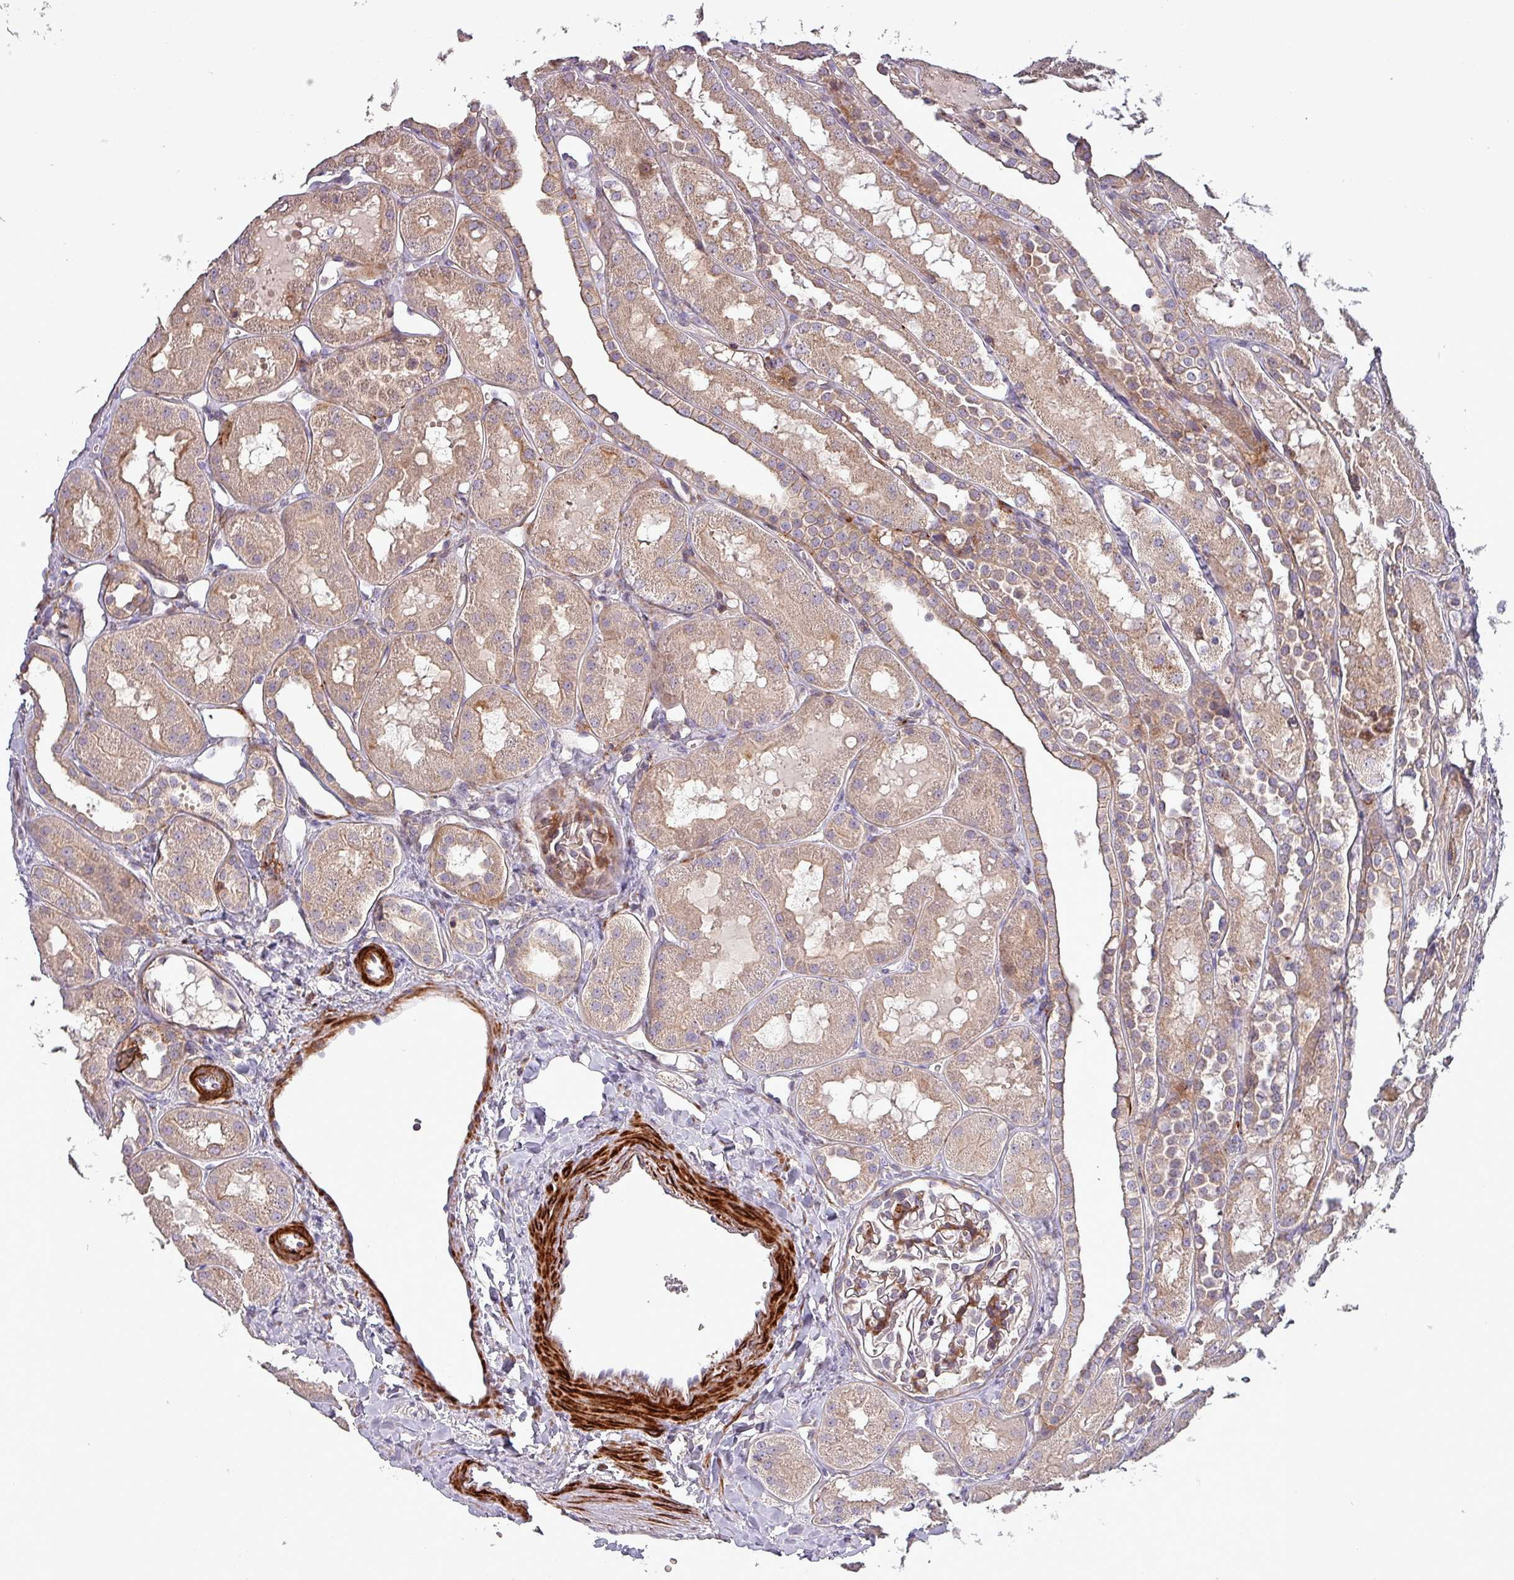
{"staining": {"intensity": "moderate", "quantity": "<25%", "location": "cytoplasmic/membranous"}, "tissue": "kidney", "cell_type": "Cells in glomeruli", "image_type": "normal", "snomed": [{"axis": "morphology", "description": "Normal tissue, NOS"}, {"axis": "topography", "description": "Kidney"}], "caption": "Brown immunohistochemical staining in unremarkable kidney displays moderate cytoplasmic/membranous expression in about <25% of cells in glomeruli. The protein of interest is stained brown, and the nuclei are stained in blue (DAB (3,3'-diaminobenzidine) IHC with brightfield microscopy, high magnification).", "gene": "TPRA1", "patient": {"sex": "male", "age": 16}}